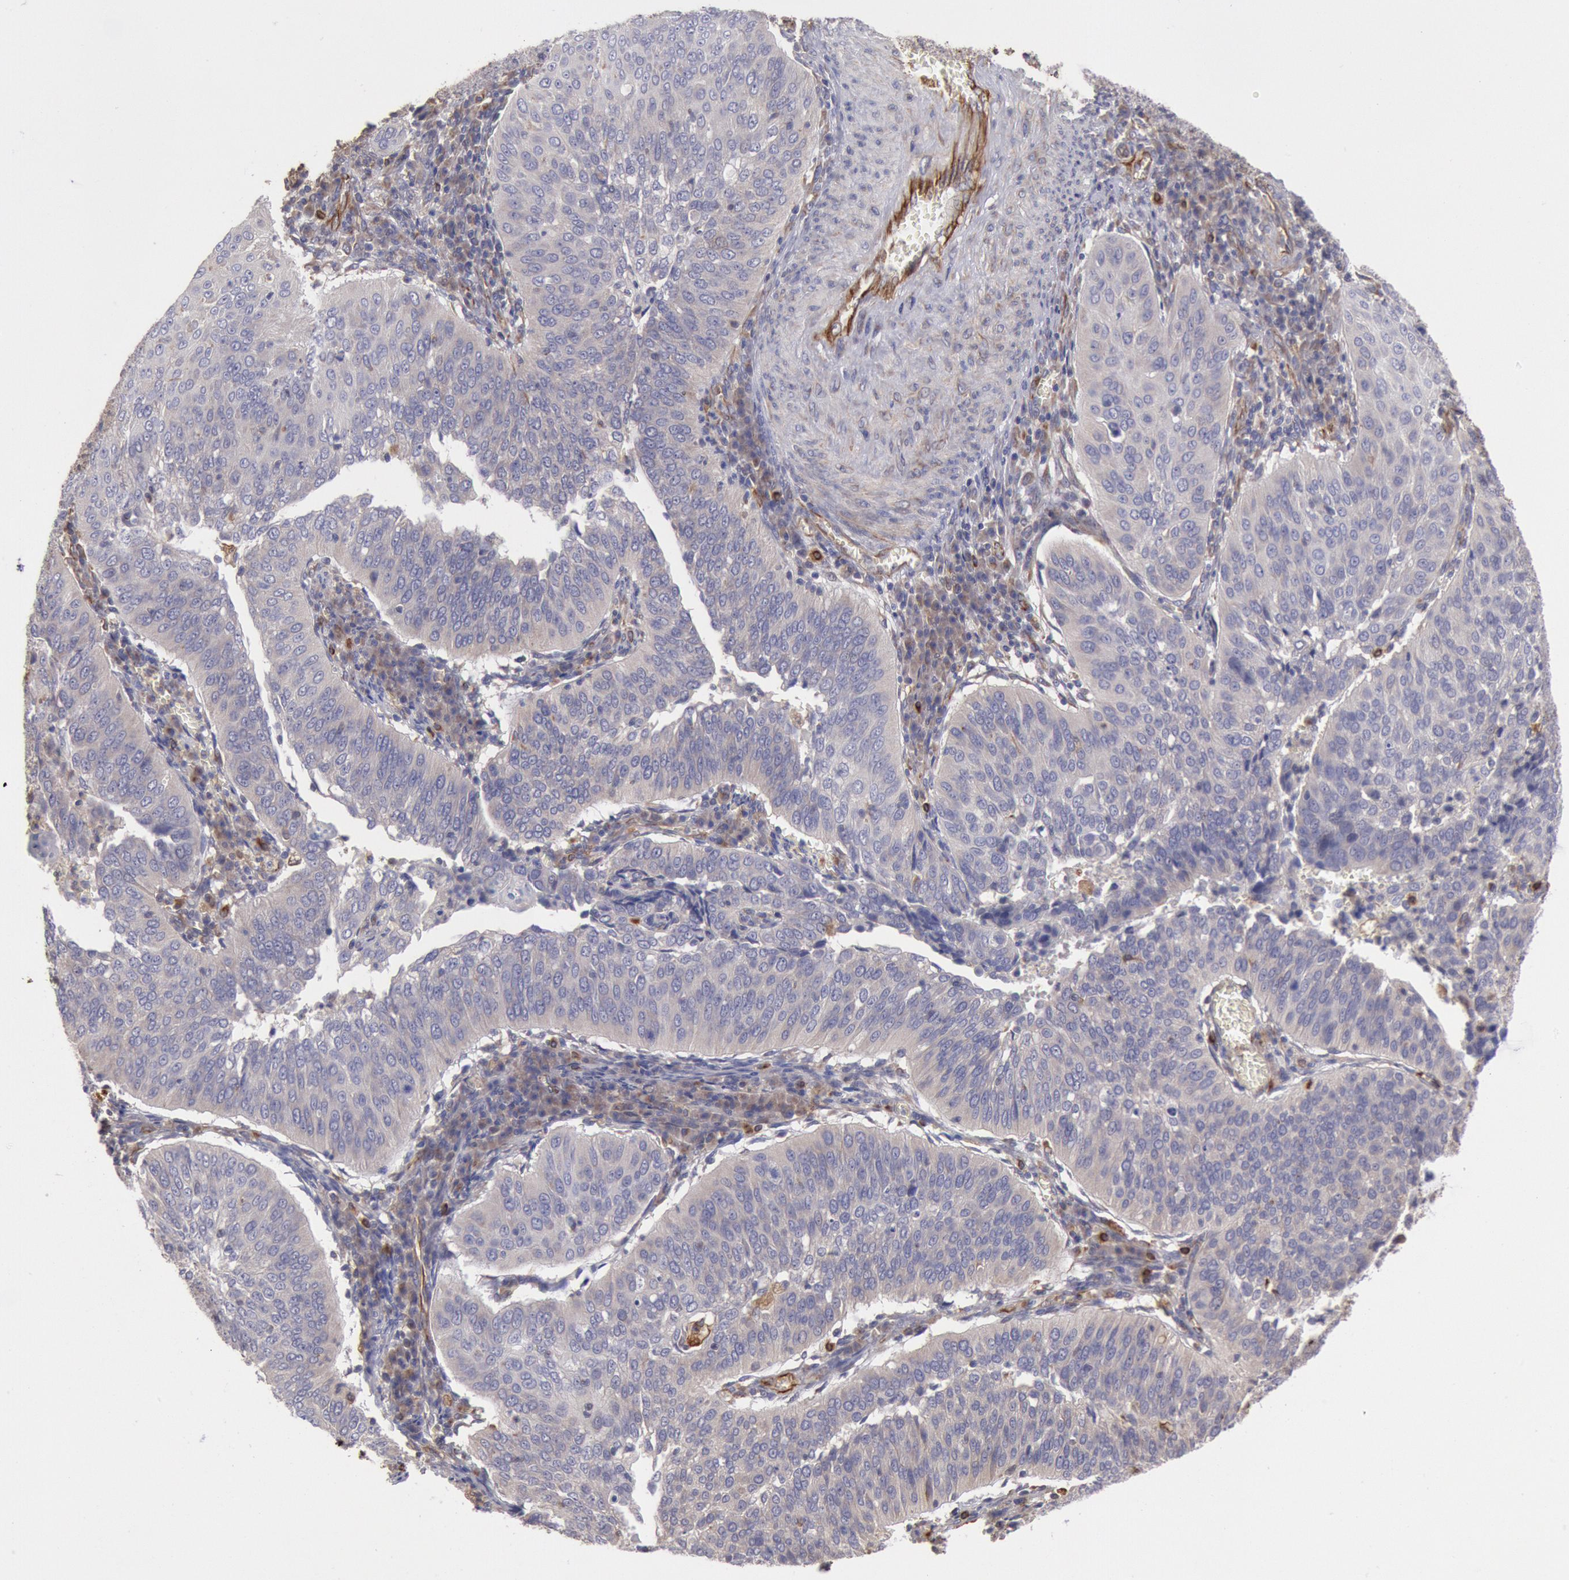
{"staining": {"intensity": "negative", "quantity": "none", "location": "none"}, "tissue": "cervical cancer", "cell_type": "Tumor cells", "image_type": "cancer", "snomed": [{"axis": "morphology", "description": "Squamous cell carcinoma, NOS"}, {"axis": "topography", "description": "Cervix"}], "caption": "Immunohistochemistry (IHC) image of squamous cell carcinoma (cervical) stained for a protein (brown), which demonstrates no staining in tumor cells.", "gene": "RNF139", "patient": {"sex": "female", "age": 39}}